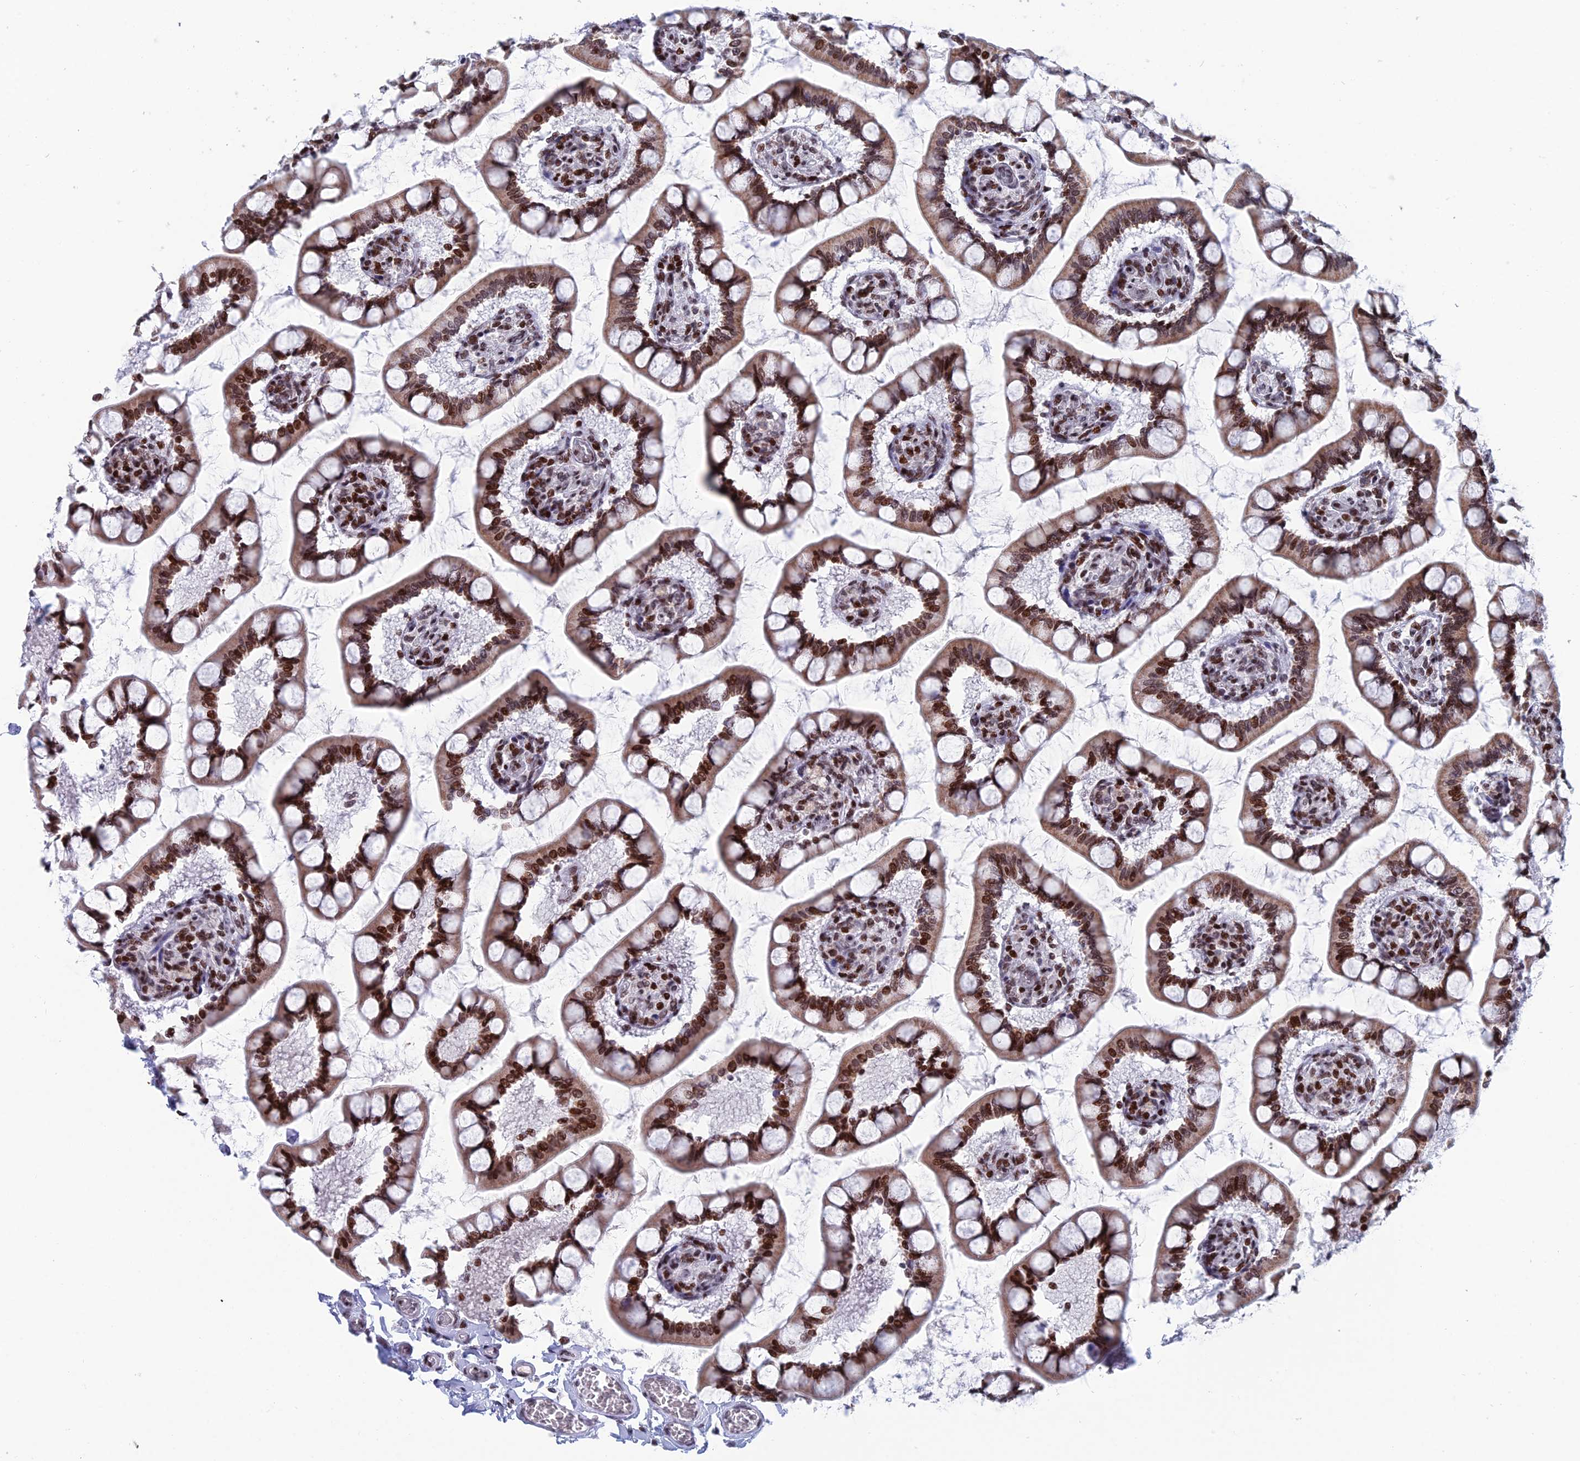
{"staining": {"intensity": "moderate", "quantity": ">75%", "location": "cytoplasmic/membranous,nuclear"}, "tissue": "small intestine", "cell_type": "Glandular cells", "image_type": "normal", "snomed": [{"axis": "morphology", "description": "Normal tissue, NOS"}, {"axis": "topography", "description": "Small intestine"}], "caption": "Immunohistochemistry staining of normal small intestine, which shows medium levels of moderate cytoplasmic/membranous,nuclear expression in approximately >75% of glandular cells indicating moderate cytoplasmic/membranous,nuclear protein expression. The staining was performed using DAB (3,3'-diaminobenzidine) (brown) for protein detection and nuclei were counterstained in hematoxylin (blue).", "gene": "AFF3", "patient": {"sex": "male", "age": 52}}